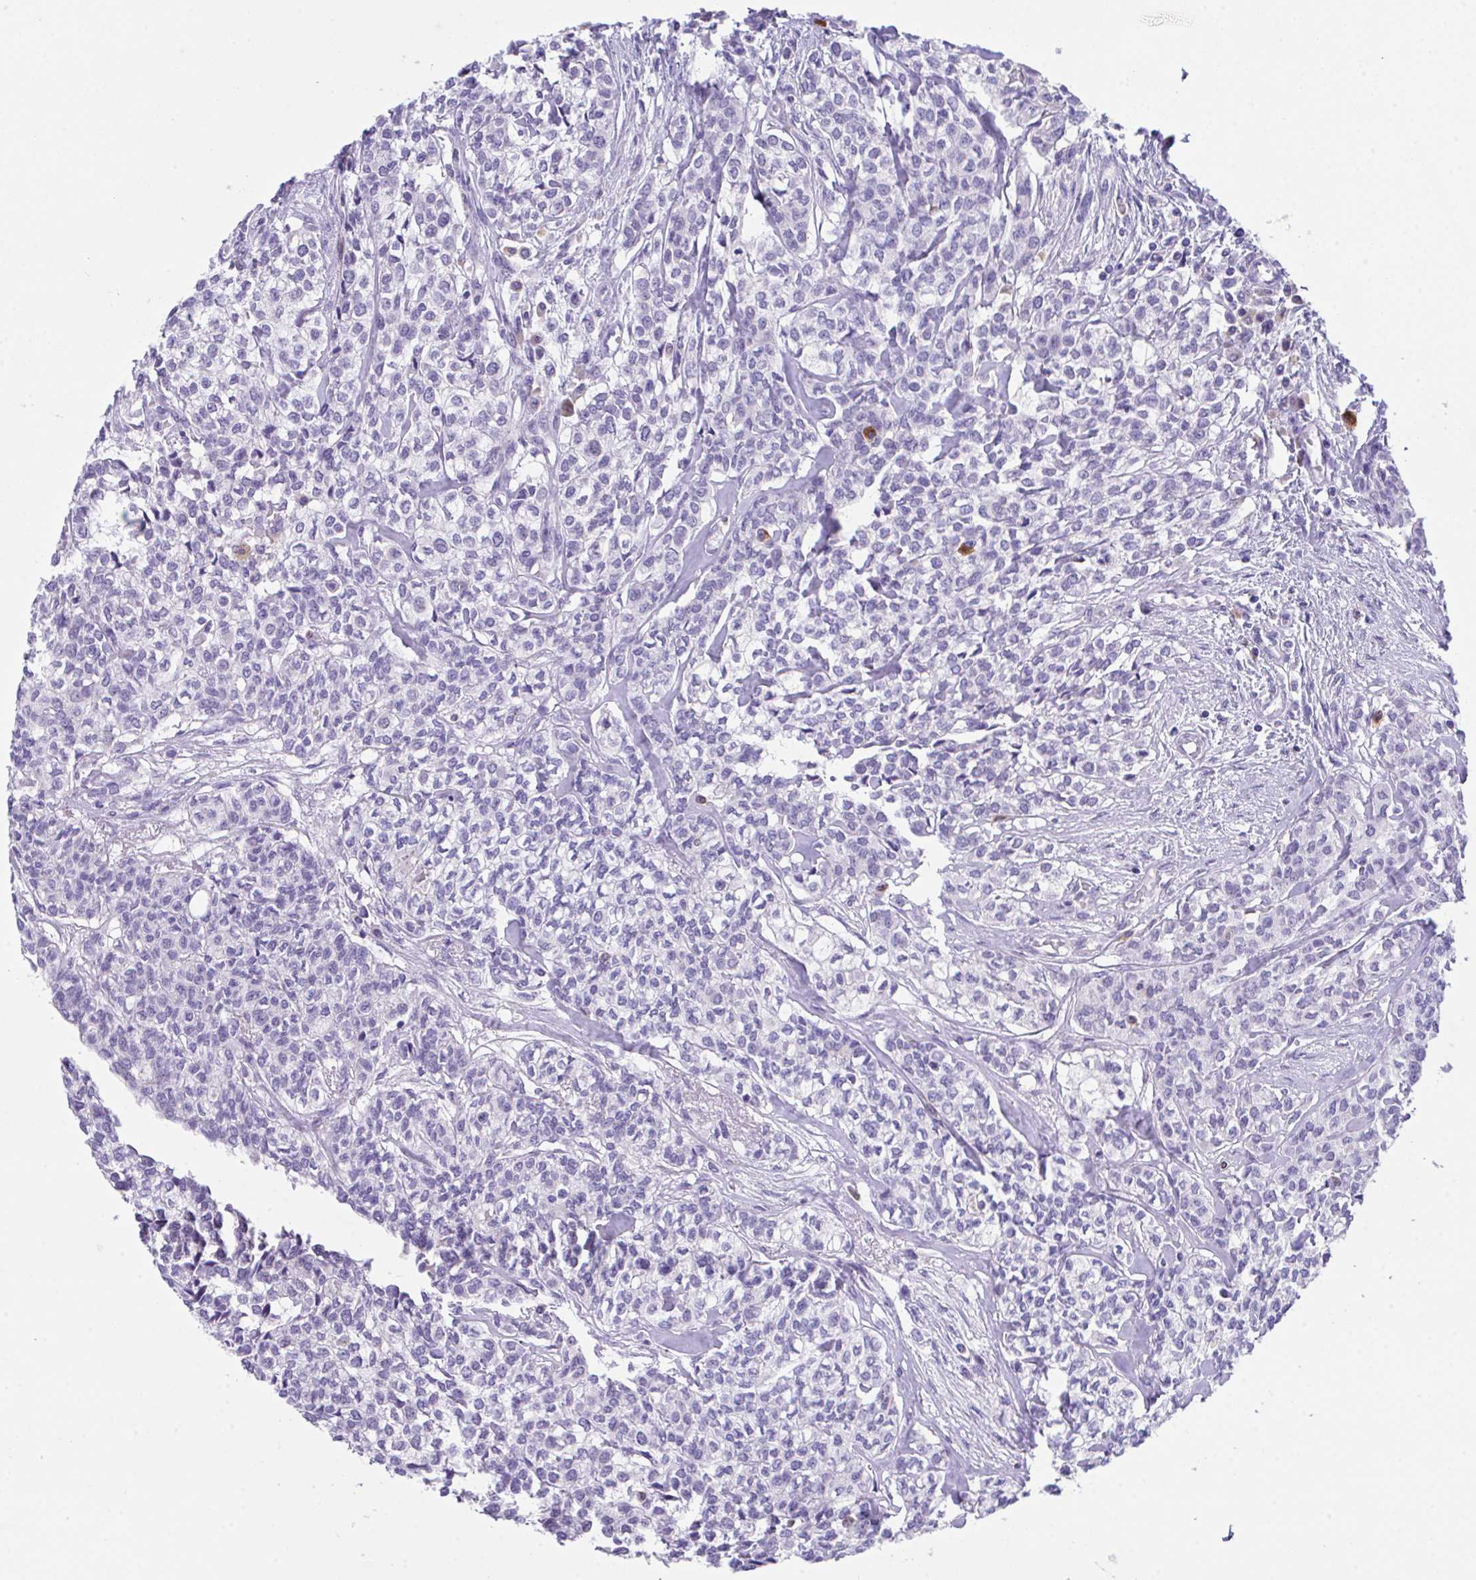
{"staining": {"intensity": "negative", "quantity": "none", "location": "none"}, "tissue": "head and neck cancer", "cell_type": "Tumor cells", "image_type": "cancer", "snomed": [{"axis": "morphology", "description": "Adenocarcinoma, NOS"}, {"axis": "topography", "description": "Head-Neck"}], "caption": "Immunohistochemistry image of adenocarcinoma (head and neck) stained for a protein (brown), which reveals no expression in tumor cells. (DAB IHC visualized using brightfield microscopy, high magnification).", "gene": "HOXB4", "patient": {"sex": "male", "age": 81}}